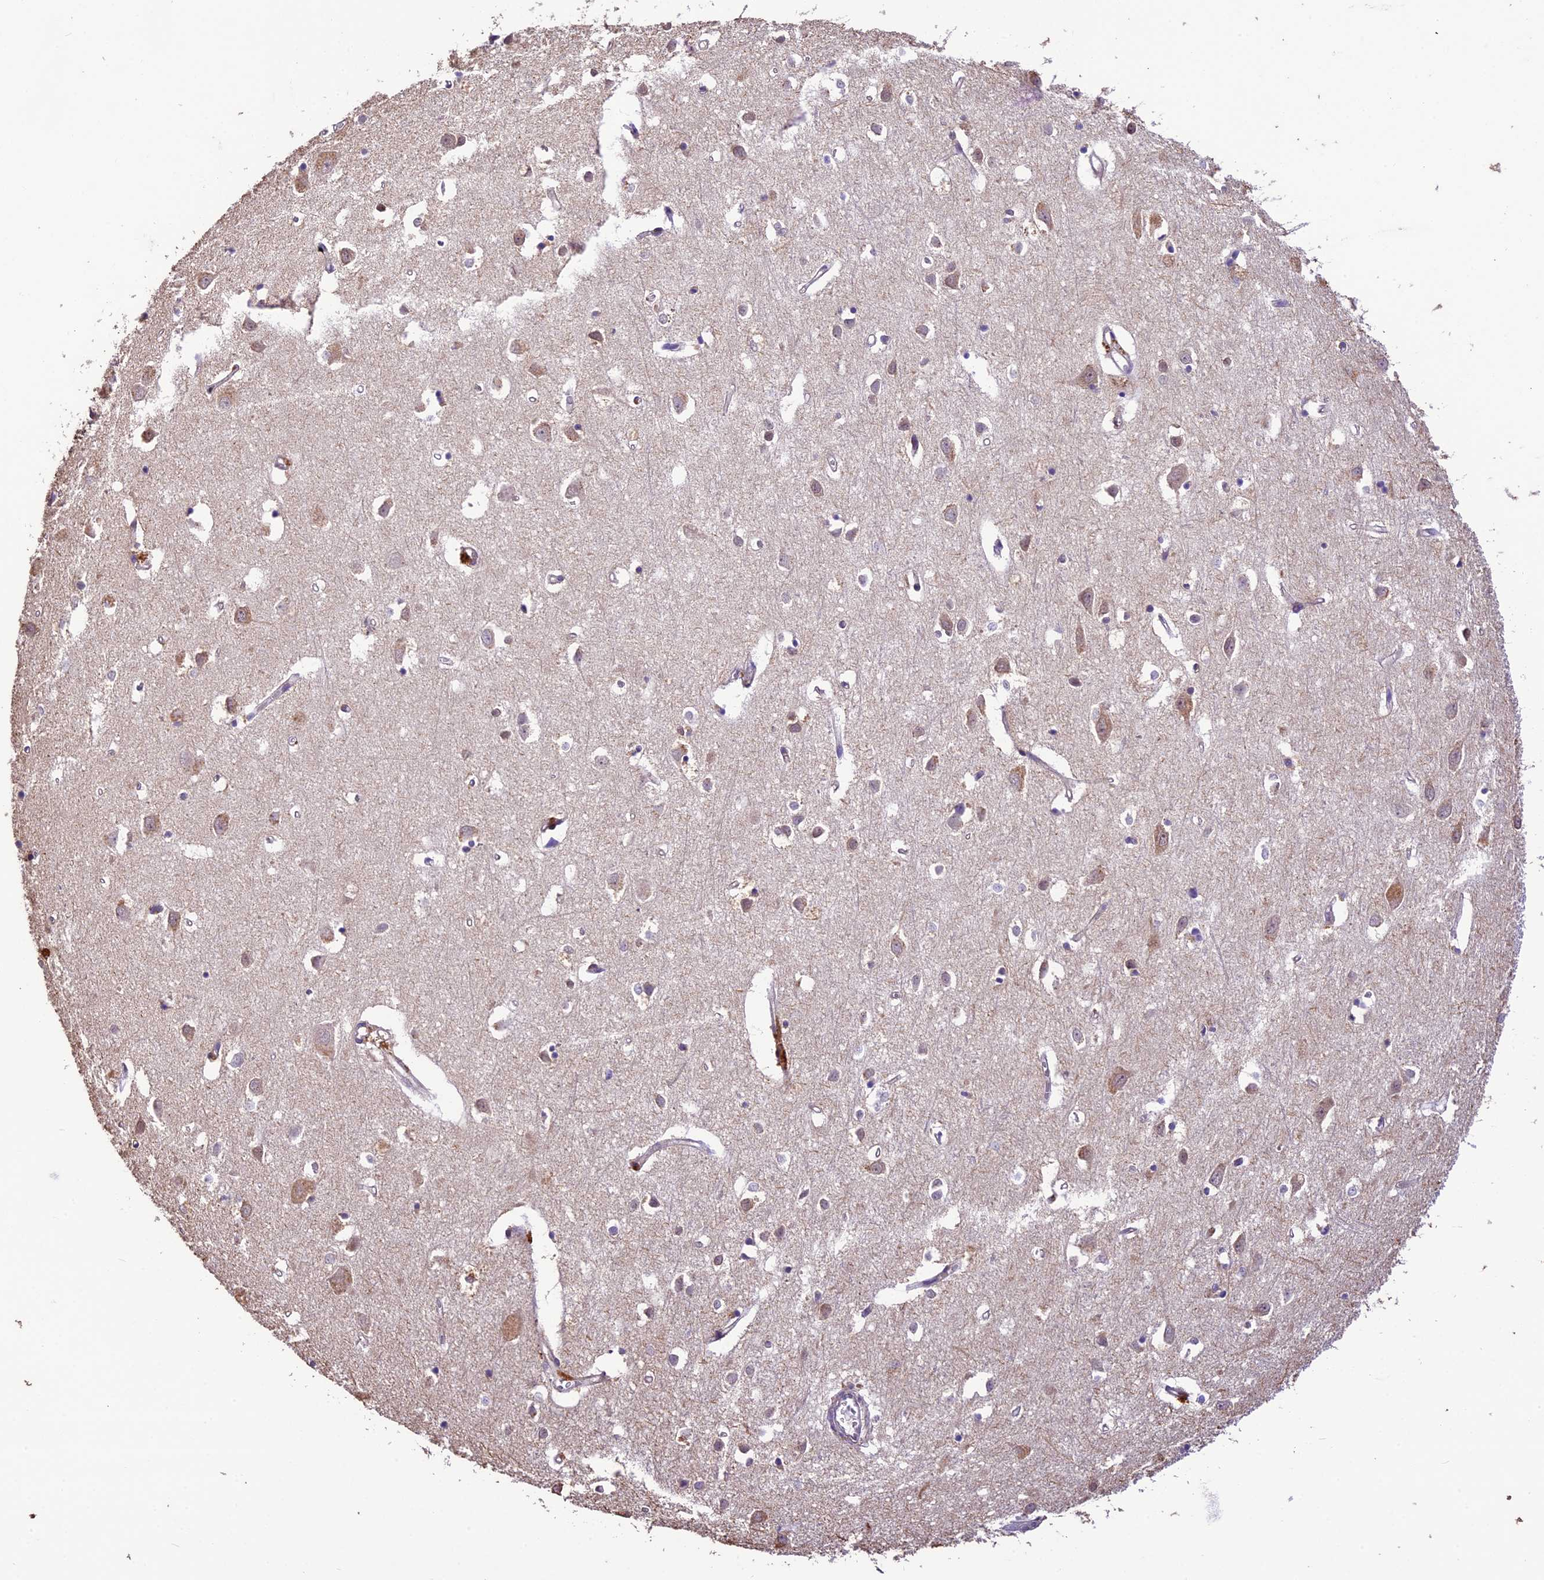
{"staining": {"intensity": "negative", "quantity": "none", "location": "none"}, "tissue": "cerebral cortex", "cell_type": "Endothelial cells", "image_type": "normal", "snomed": [{"axis": "morphology", "description": "Normal tissue, NOS"}, {"axis": "topography", "description": "Cerebral cortex"}], "caption": "IHC histopathology image of benign human cerebral cortex stained for a protein (brown), which shows no staining in endothelial cells.", "gene": "DGKH", "patient": {"sex": "female", "age": 64}}